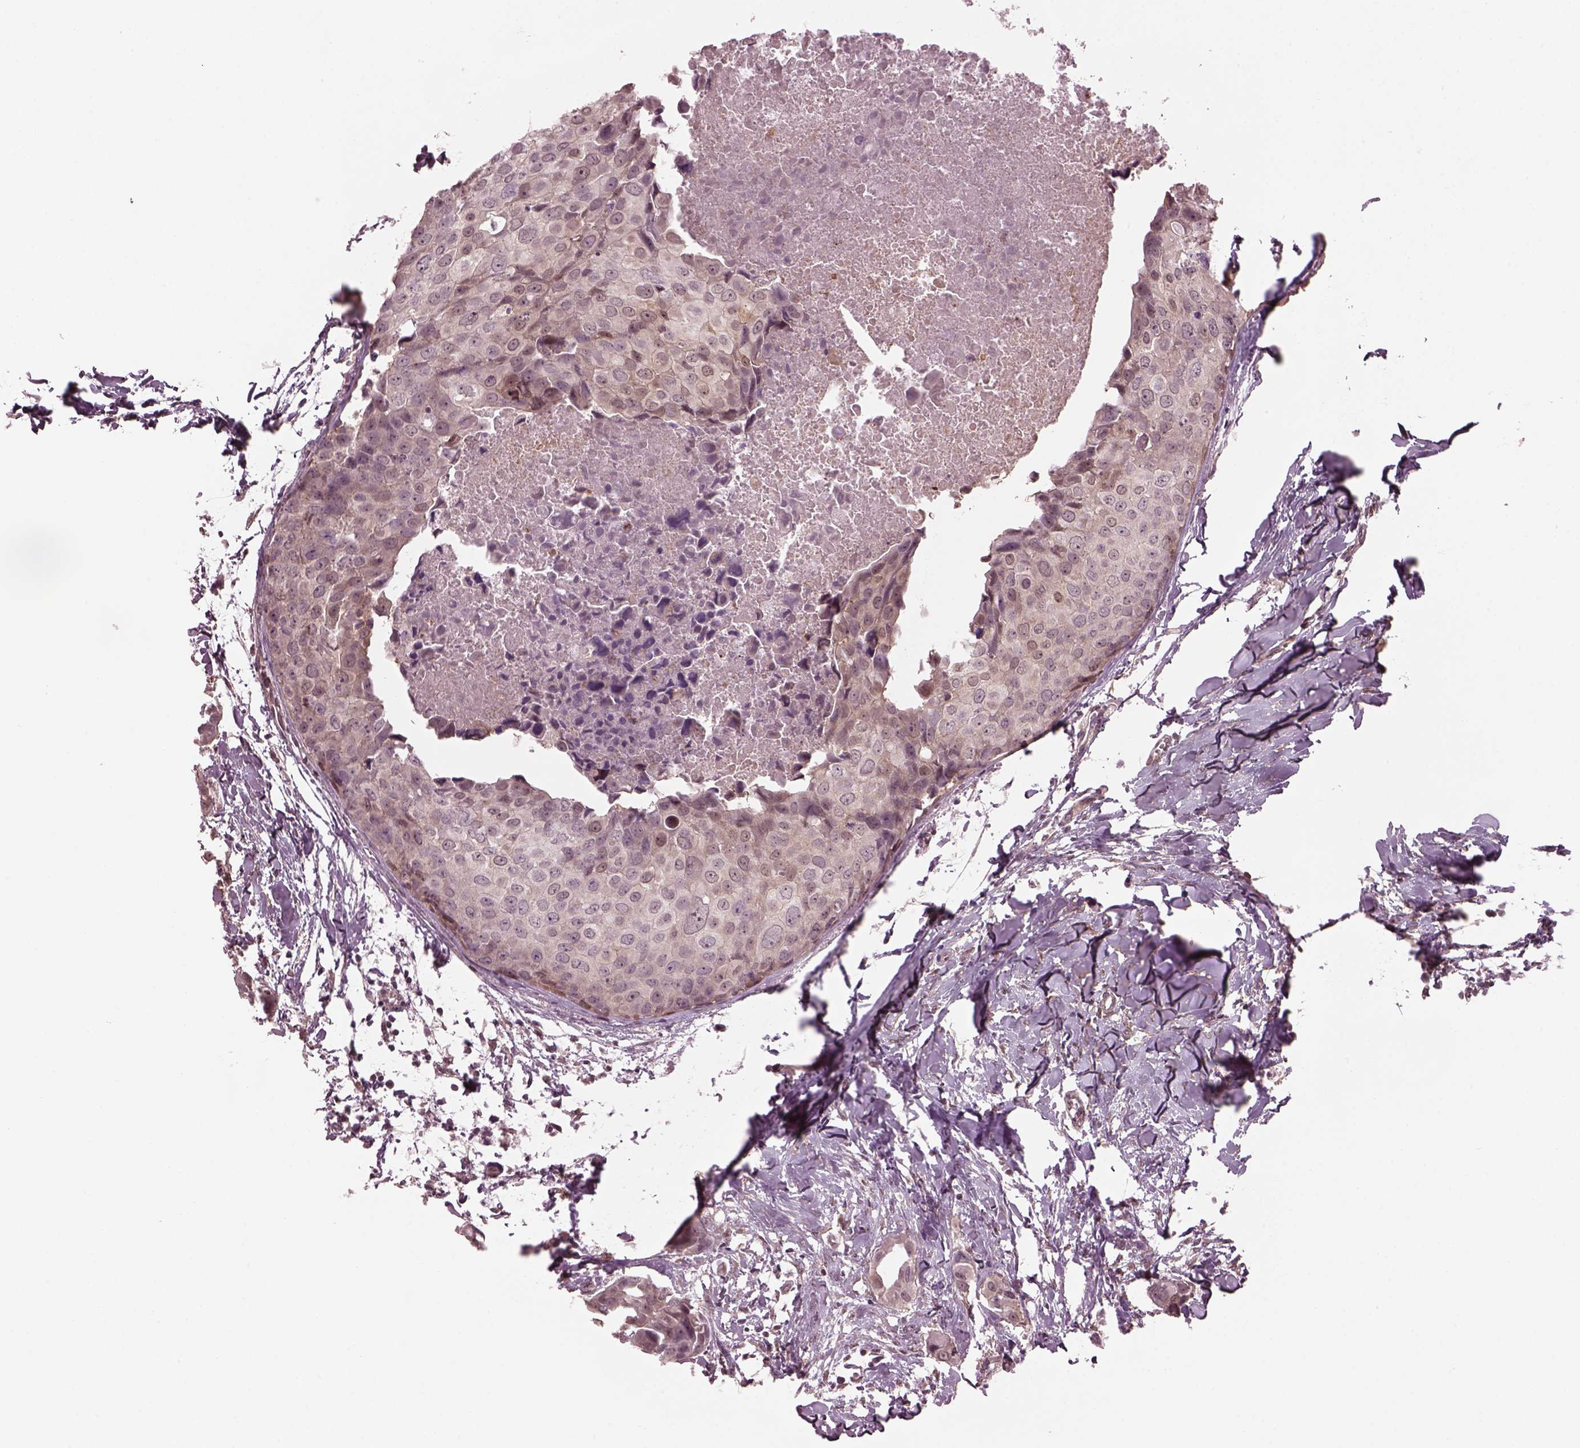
{"staining": {"intensity": "negative", "quantity": "none", "location": "none"}, "tissue": "breast cancer", "cell_type": "Tumor cells", "image_type": "cancer", "snomed": [{"axis": "morphology", "description": "Duct carcinoma"}, {"axis": "topography", "description": "Breast"}], "caption": "Immunohistochemistry (IHC) of human breast cancer shows no positivity in tumor cells. Nuclei are stained in blue.", "gene": "SRI", "patient": {"sex": "female", "age": 38}}